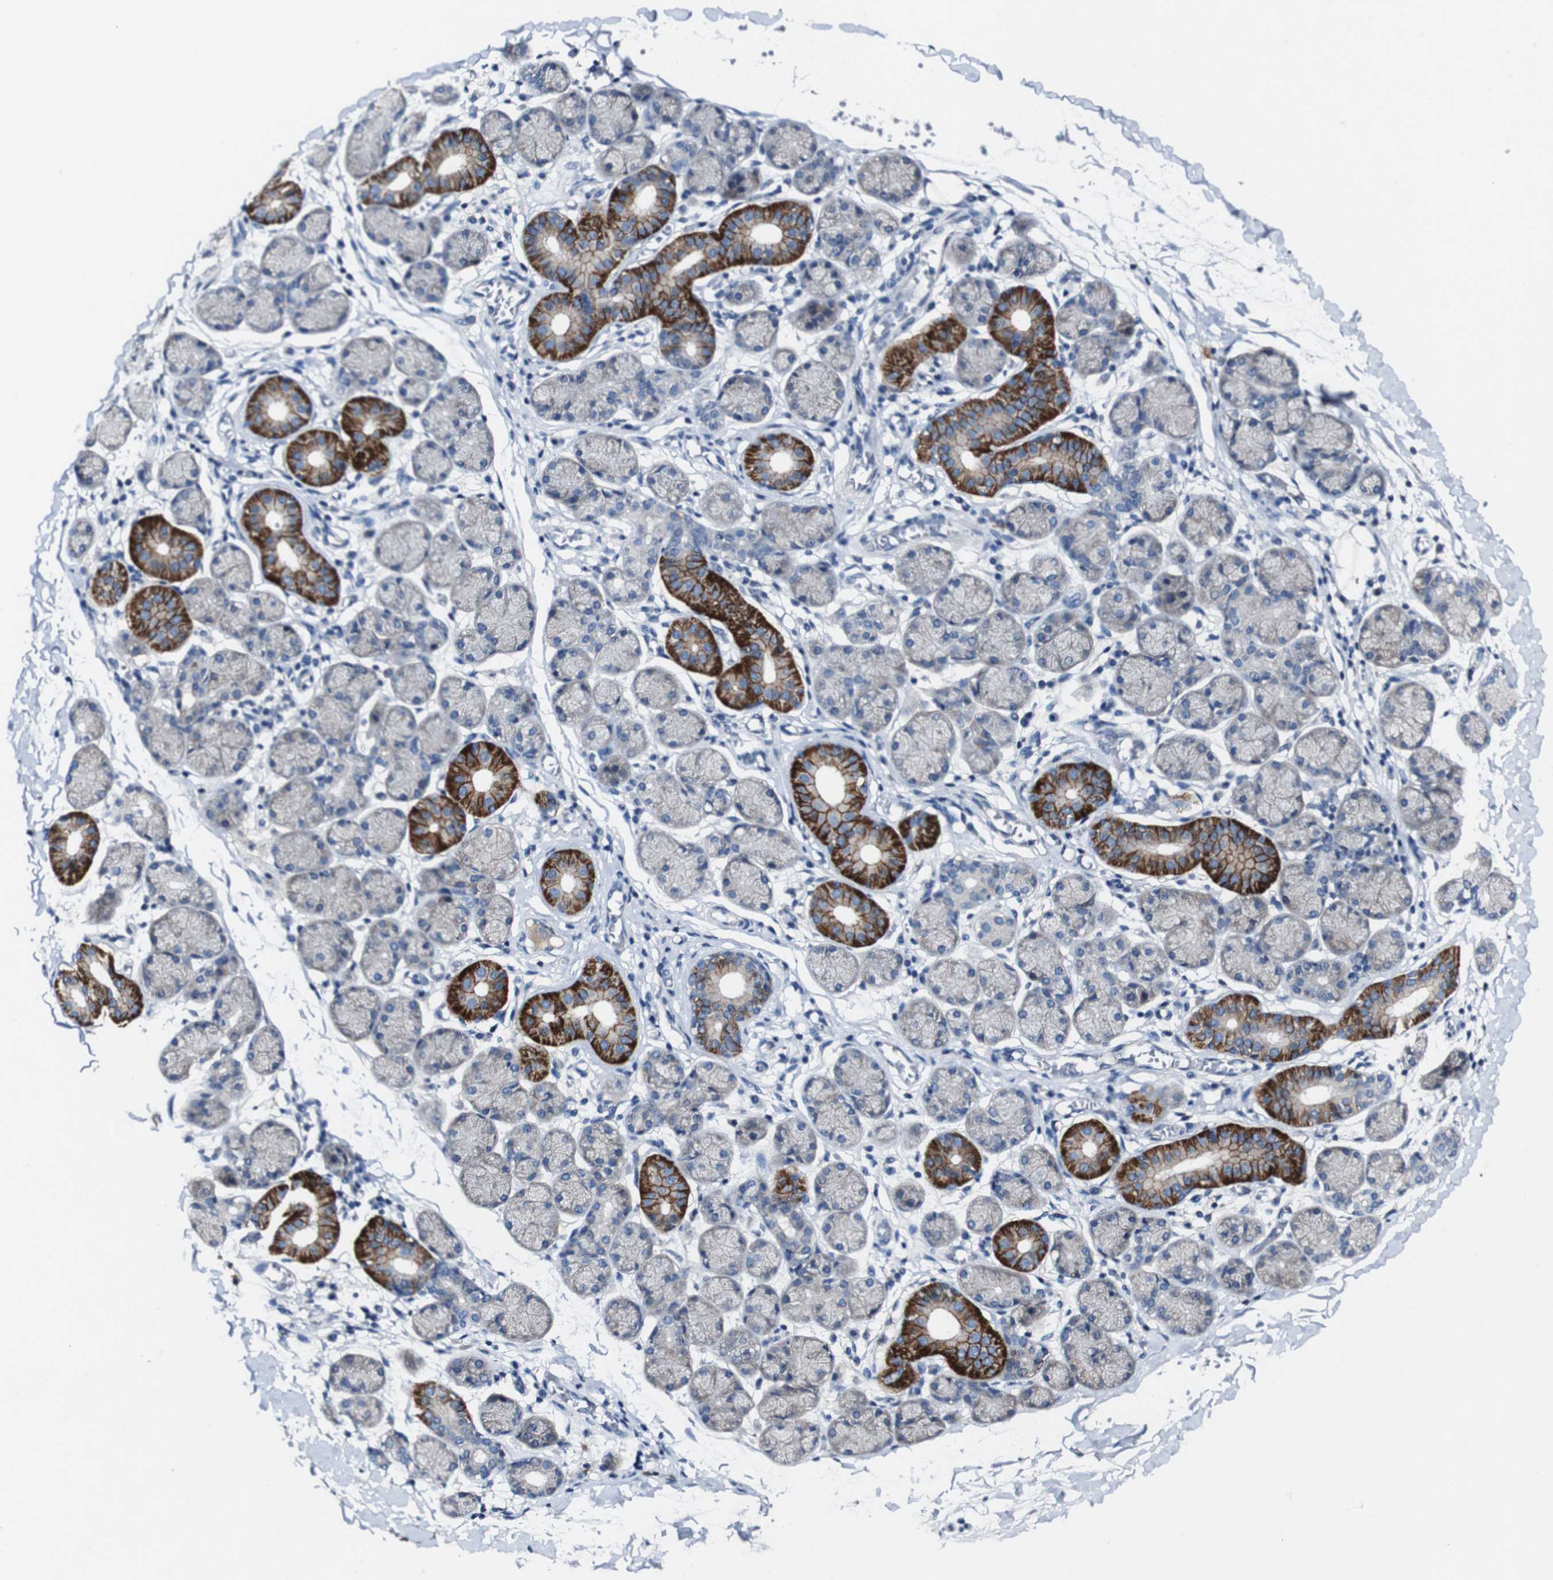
{"staining": {"intensity": "strong", "quantity": "25%-75%", "location": "cytoplasmic/membranous"}, "tissue": "salivary gland", "cell_type": "Glandular cells", "image_type": "normal", "snomed": [{"axis": "morphology", "description": "Normal tissue, NOS"}, {"axis": "topography", "description": "Salivary gland"}], "caption": "Immunohistochemical staining of benign salivary gland demonstrates high levels of strong cytoplasmic/membranous staining in approximately 25%-75% of glandular cells.", "gene": "GRAMD1A", "patient": {"sex": "female", "age": 24}}